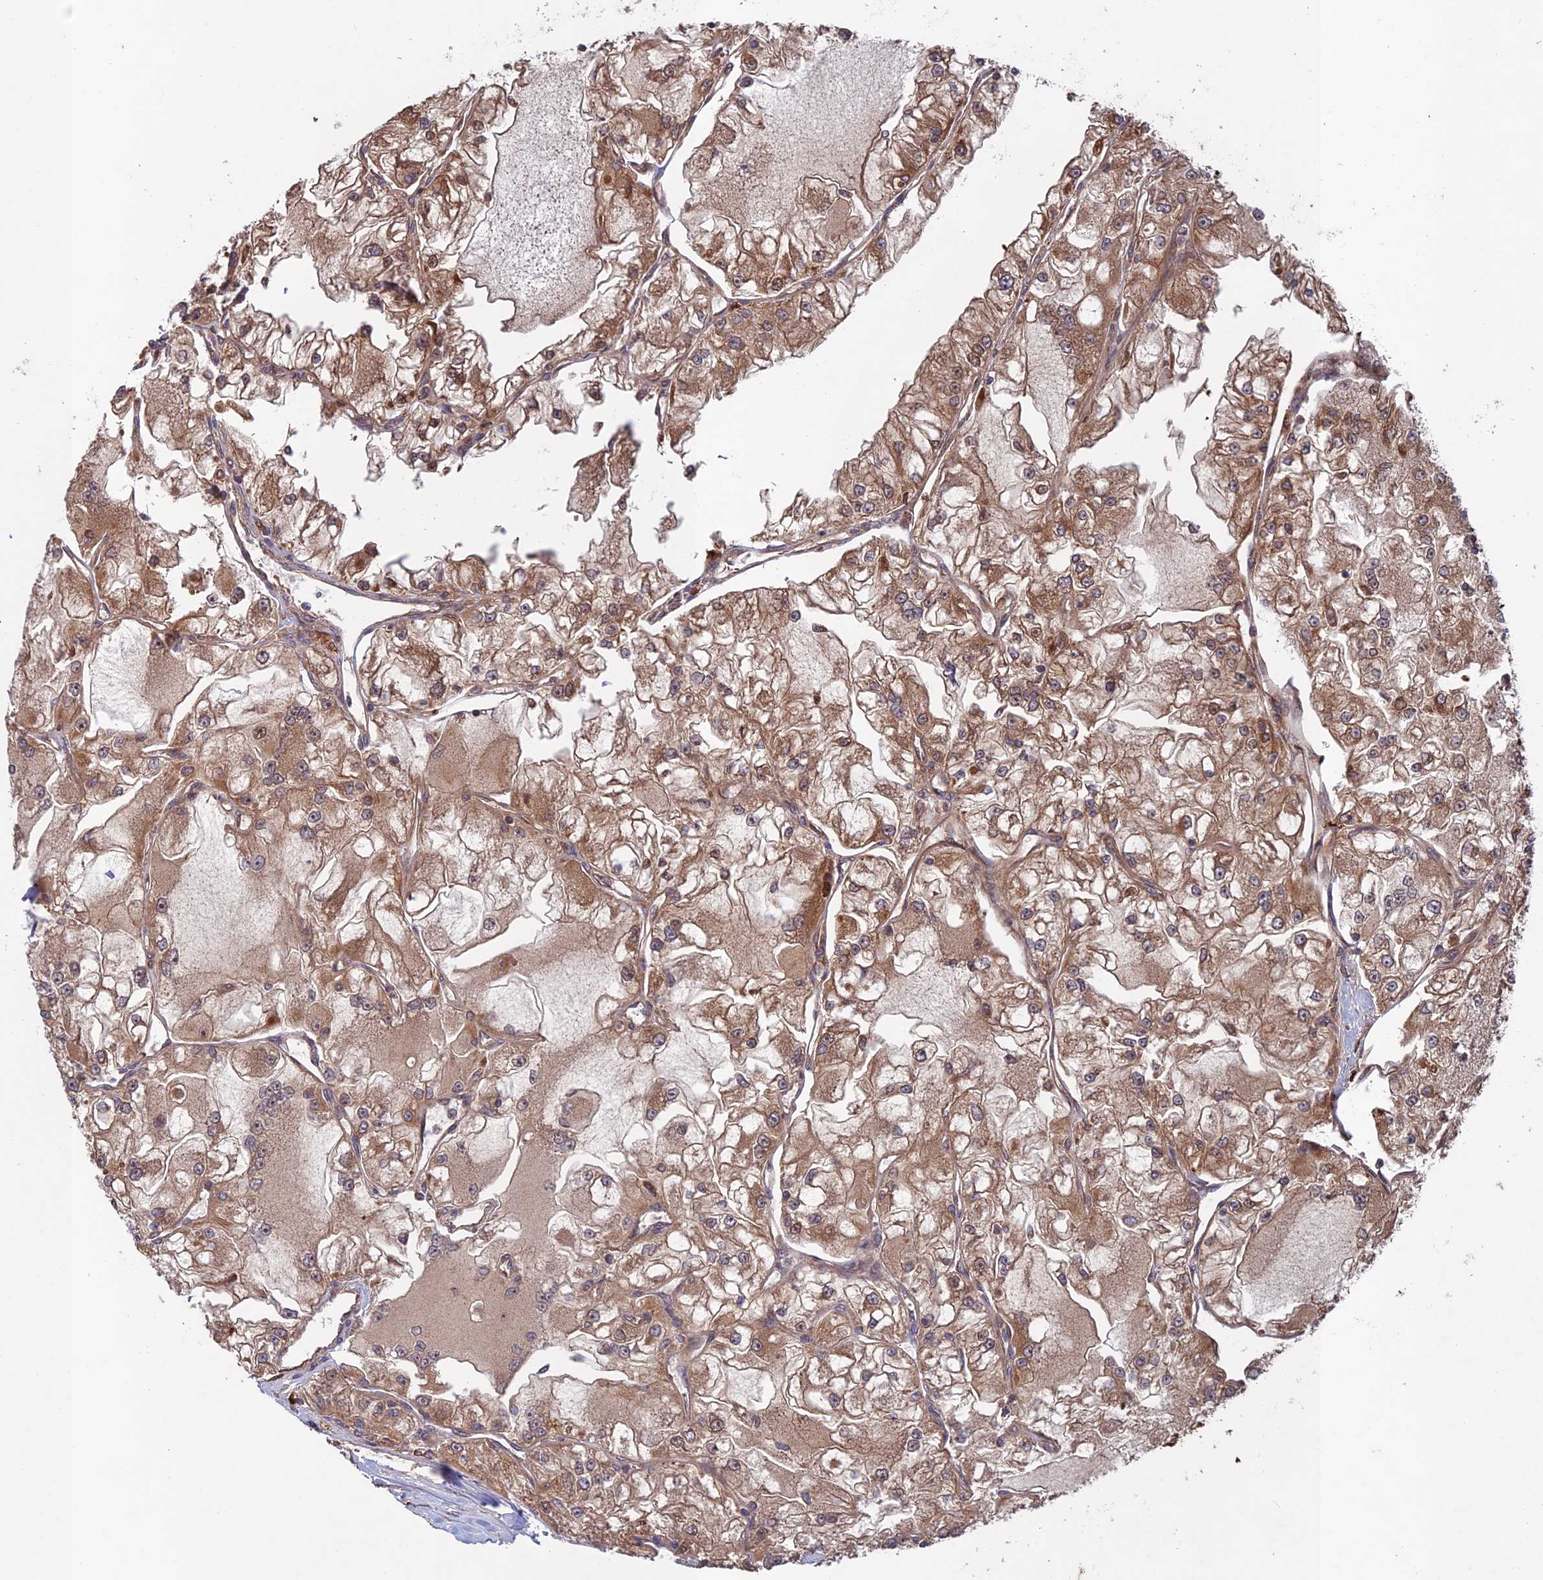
{"staining": {"intensity": "moderate", "quantity": ">75%", "location": "cytoplasmic/membranous"}, "tissue": "renal cancer", "cell_type": "Tumor cells", "image_type": "cancer", "snomed": [{"axis": "morphology", "description": "Adenocarcinoma, NOS"}, {"axis": "topography", "description": "Kidney"}], "caption": "Tumor cells display moderate cytoplasmic/membranous positivity in approximately >75% of cells in renal cancer (adenocarcinoma).", "gene": "MAST2", "patient": {"sex": "female", "age": 72}}